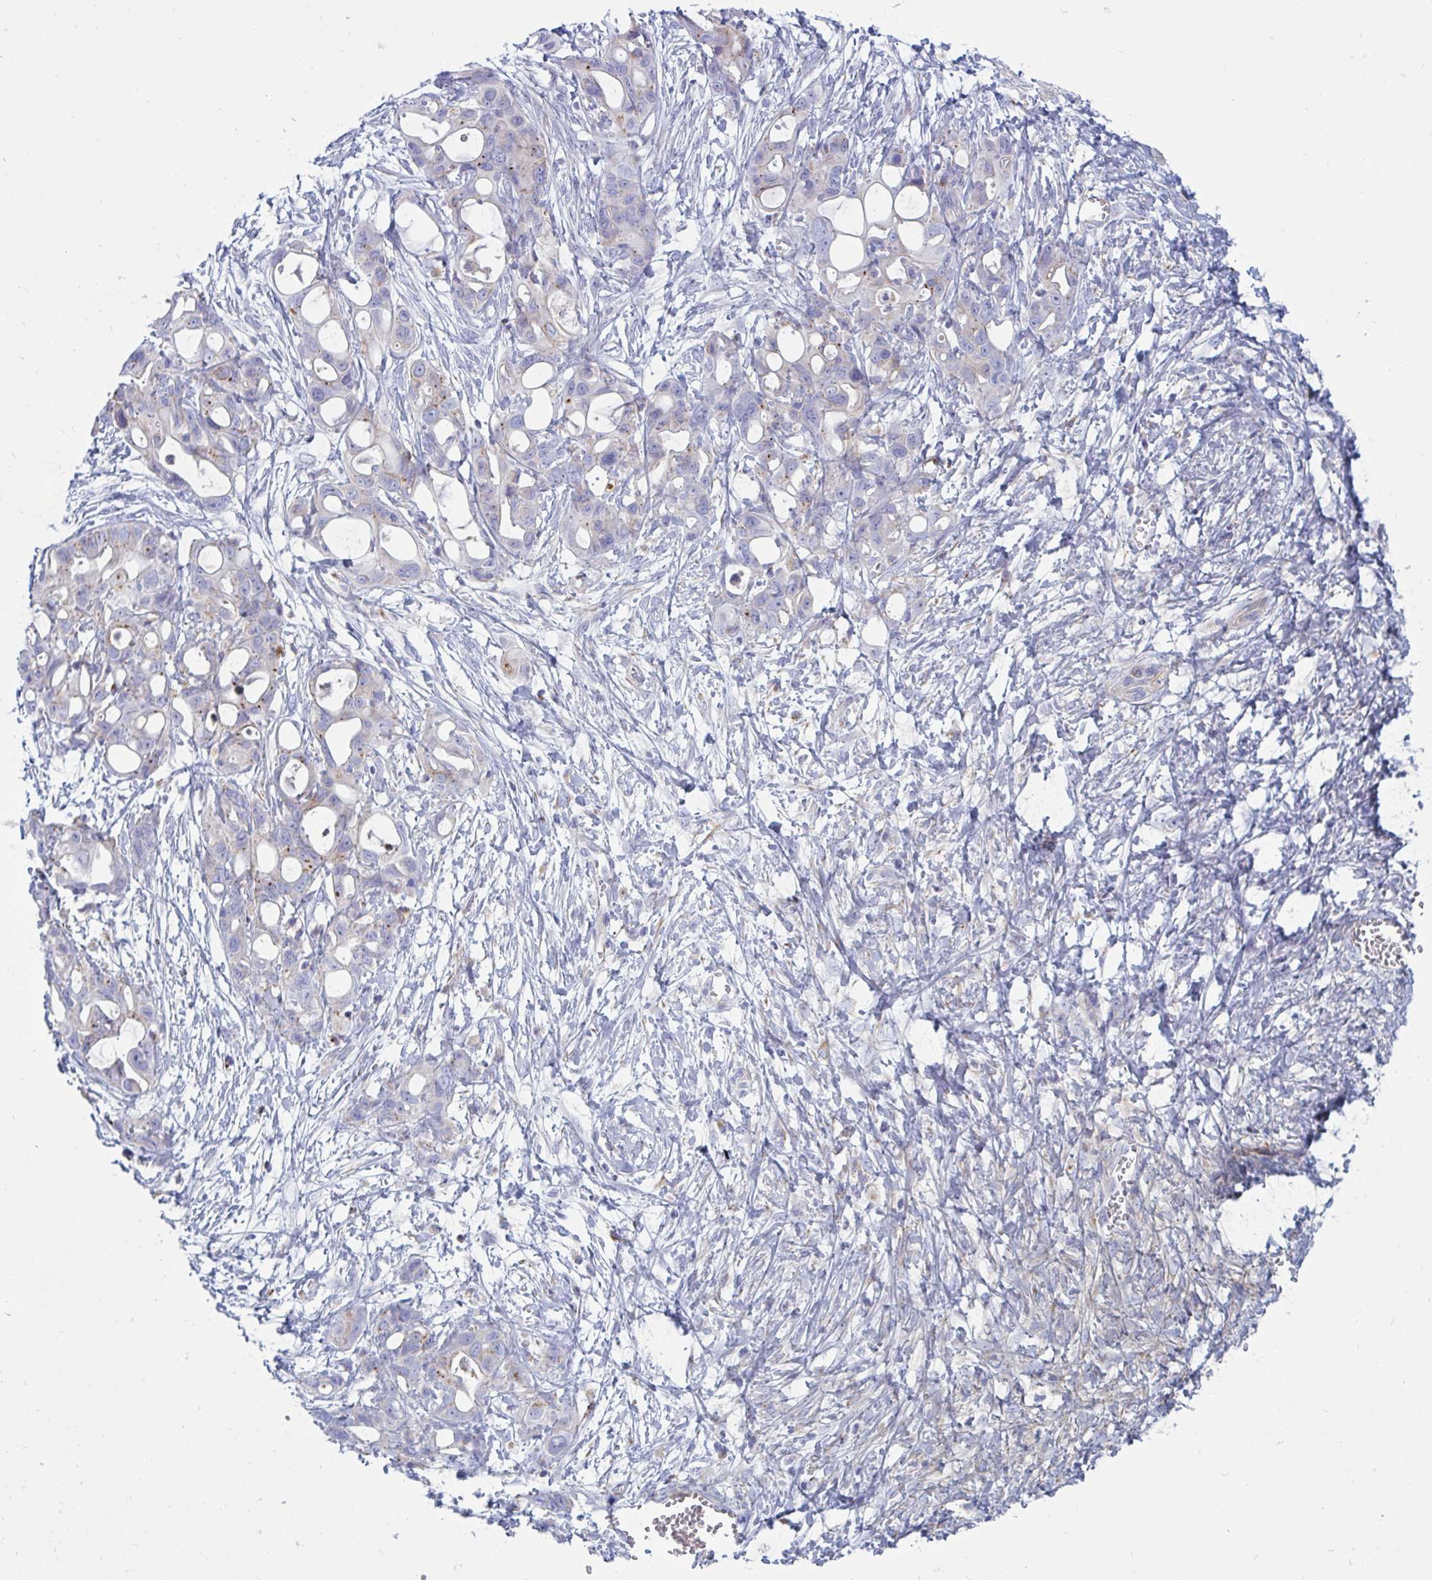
{"staining": {"intensity": "moderate", "quantity": "<25%", "location": "cytoplasmic/membranous"}, "tissue": "ovarian cancer", "cell_type": "Tumor cells", "image_type": "cancer", "snomed": [{"axis": "morphology", "description": "Cystadenocarcinoma, mucinous, NOS"}, {"axis": "topography", "description": "Ovary"}], "caption": "This image reveals immunohistochemistry staining of mucinous cystadenocarcinoma (ovarian), with low moderate cytoplasmic/membranous staining in approximately <25% of tumor cells.", "gene": "SLC9A6", "patient": {"sex": "female", "age": 70}}